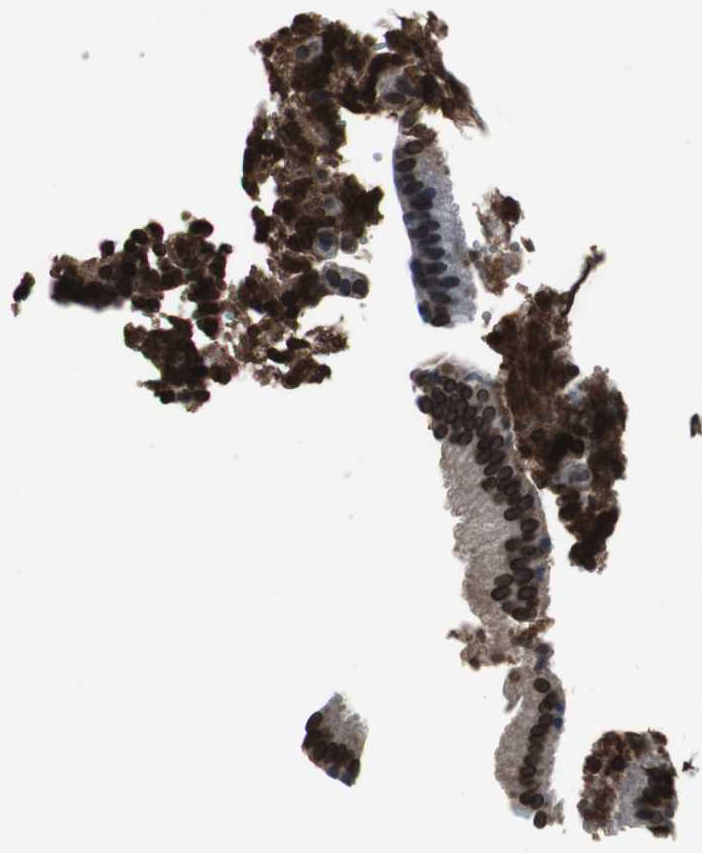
{"staining": {"intensity": "strong", "quantity": ">75%", "location": "cytoplasmic/membranous,nuclear"}, "tissue": "gallbladder", "cell_type": "Glandular cells", "image_type": "normal", "snomed": [{"axis": "morphology", "description": "Normal tissue, NOS"}, {"axis": "topography", "description": "Gallbladder"}], "caption": "This is an image of immunohistochemistry staining of normal gallbladder, which shows strong positivity in the cytoplasmic/membranous,nuclear of glandular cells.", "gene": "LMNA", "patient": {"sex": "female", "age": 24}}